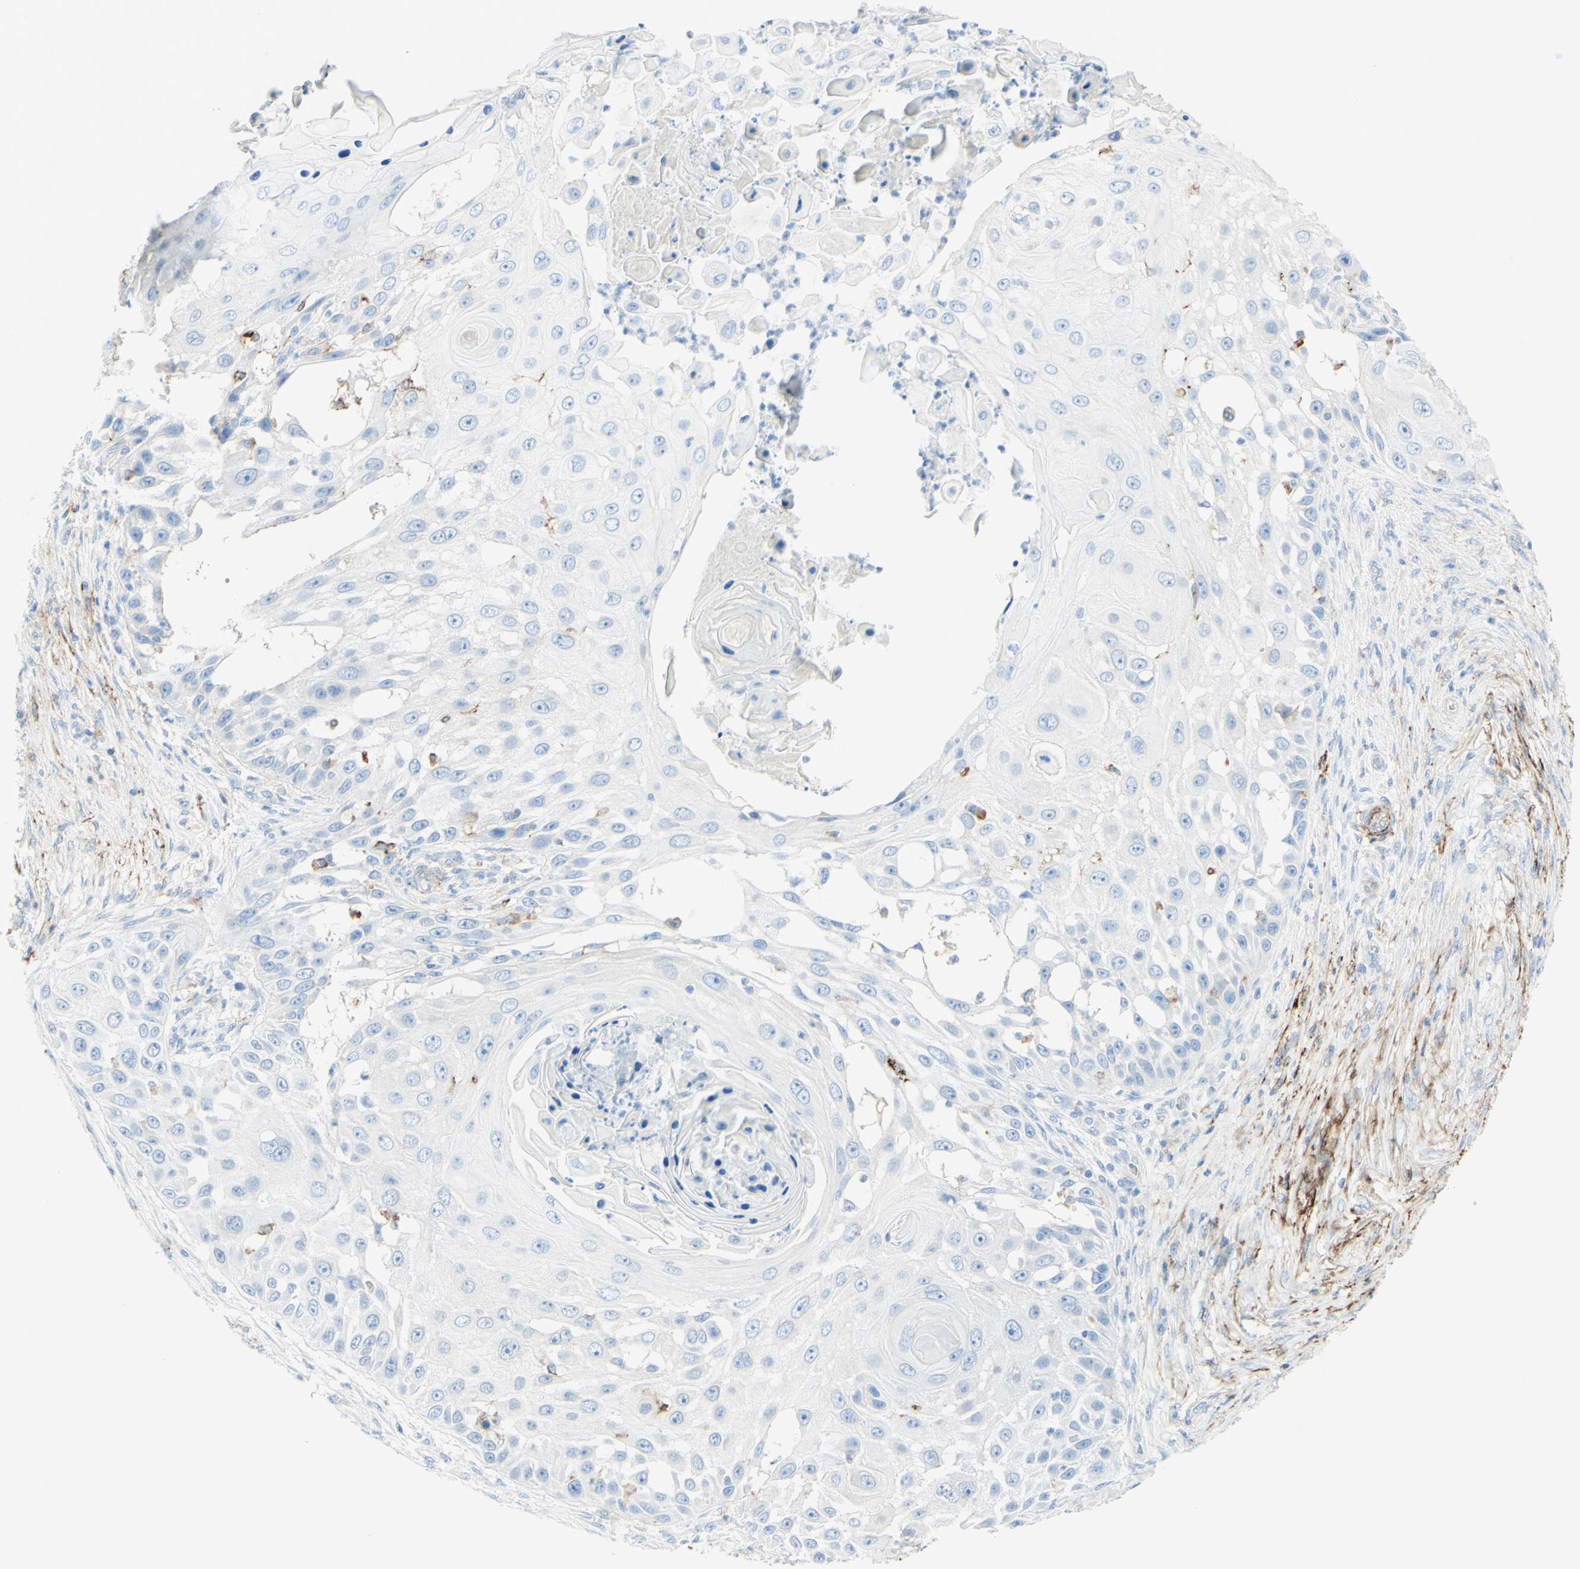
{"staining": {"intensity": "negative", "quantity": "none", "location": "none"}, "tissue": "skin cancer", "cell_type": "Tumor cells", "image_type": "cancer", "snomed": [{"axis": "morphology", "description": "Squamous cell carcinoma, NOS"}, {"axis": "topography", "description": "Skin"}], "caption": "An image of human skin cancer is negative for staining in tumor cells.", "gene": "ALCAM", "patient": {"sex": "female", "age": 44}}